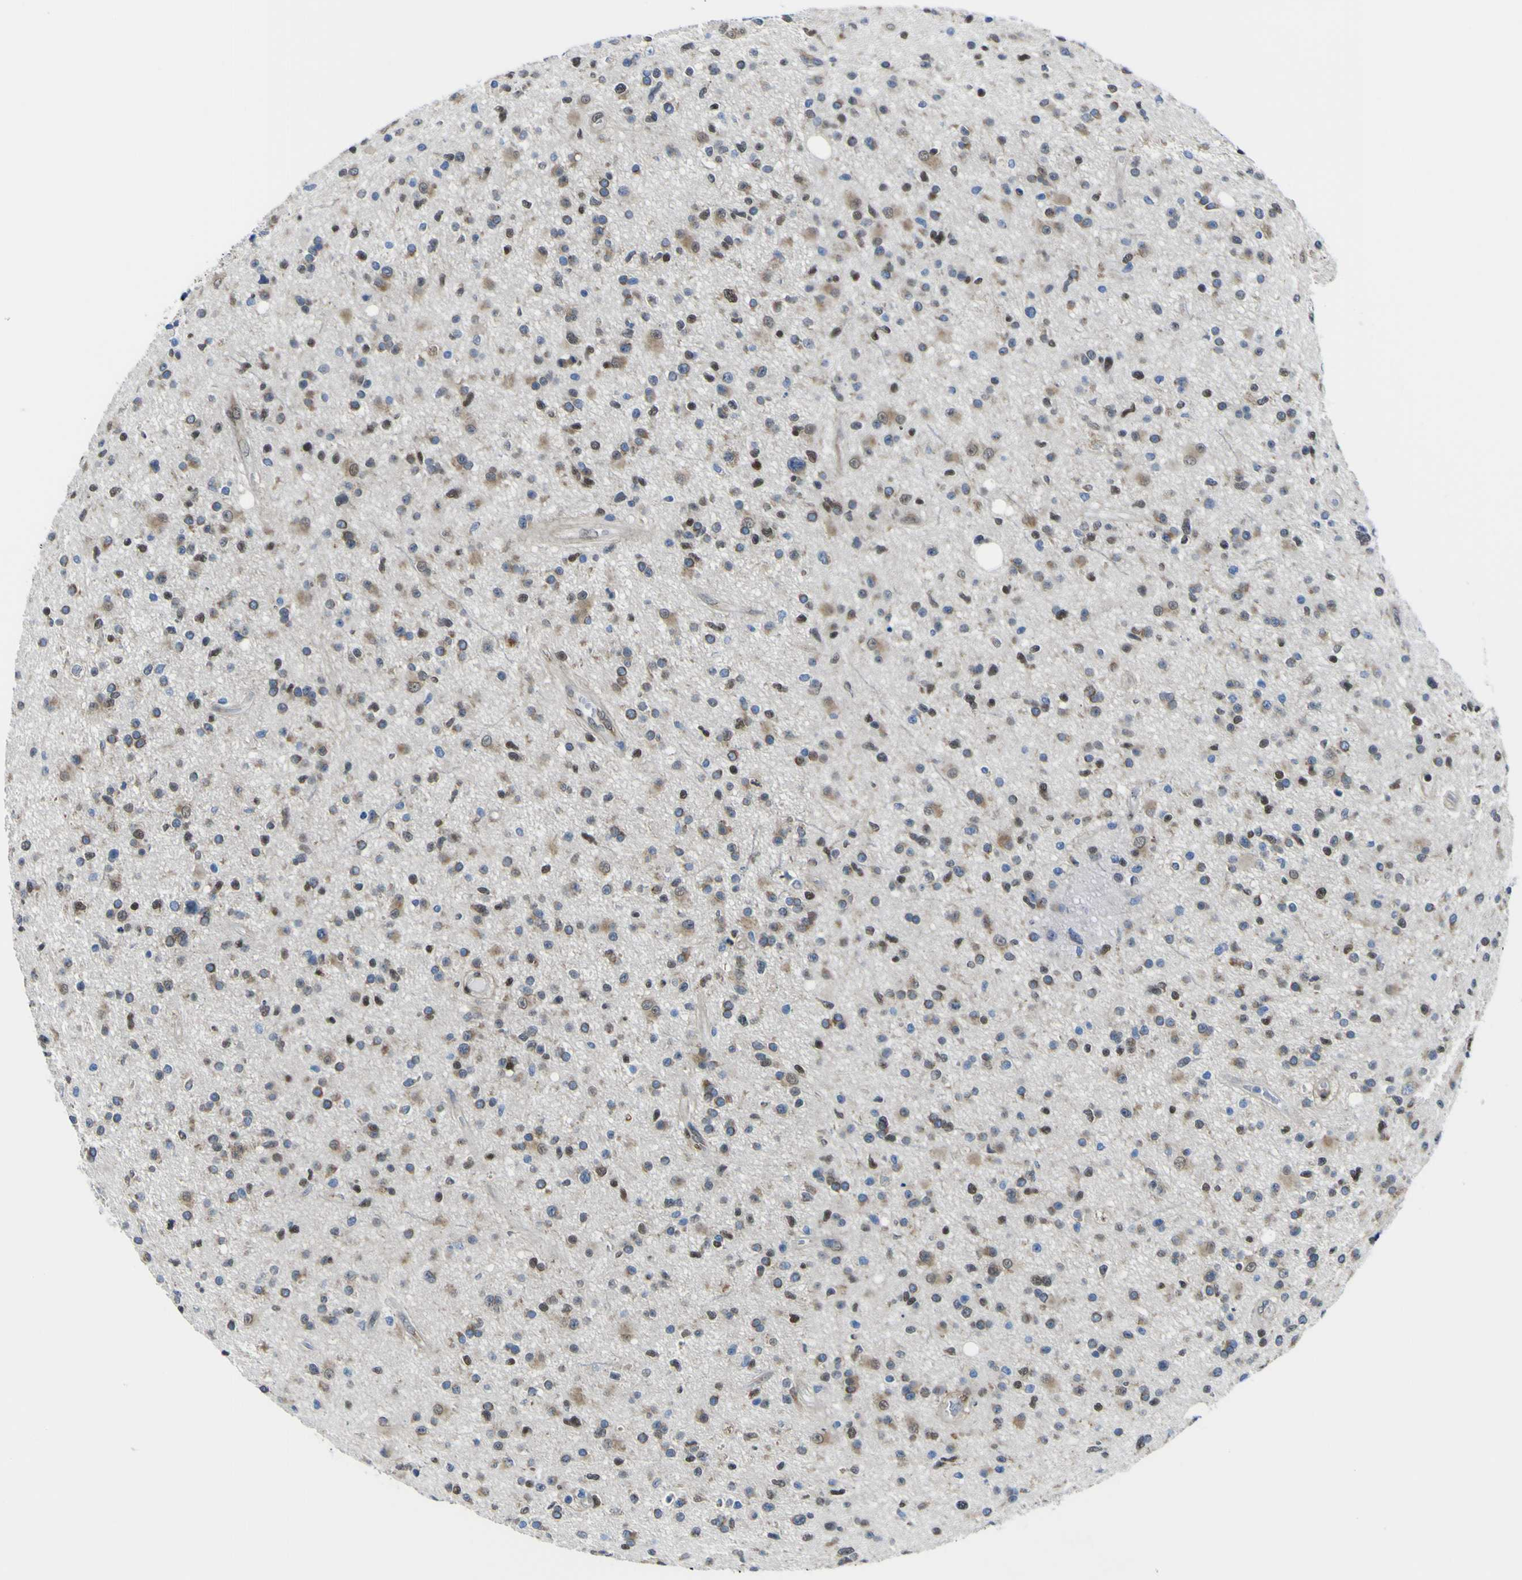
{"staining": {"intensity": "moderate", "quantity": "25%-75%", "location": "cytoplasmic/membranous,nuclear"}, "tissue": "glioma", "cell_type": "Tumor cells", "image_type": "cancer", "snomed": [{"axis": "morphology", "description": "Glioma, malignant, High grade"}, {"axis": "topography", "description": "Brain"}], "caption": "Approximately 25%-75% of tumor cells in human glioma exhibit moderate cytoplasmic/membranous and nuclear protein positivity as visualized by brown immunohistochemical staining.", "gene": "LRRN1", "patient": {"sex": "male", "age": 33}}